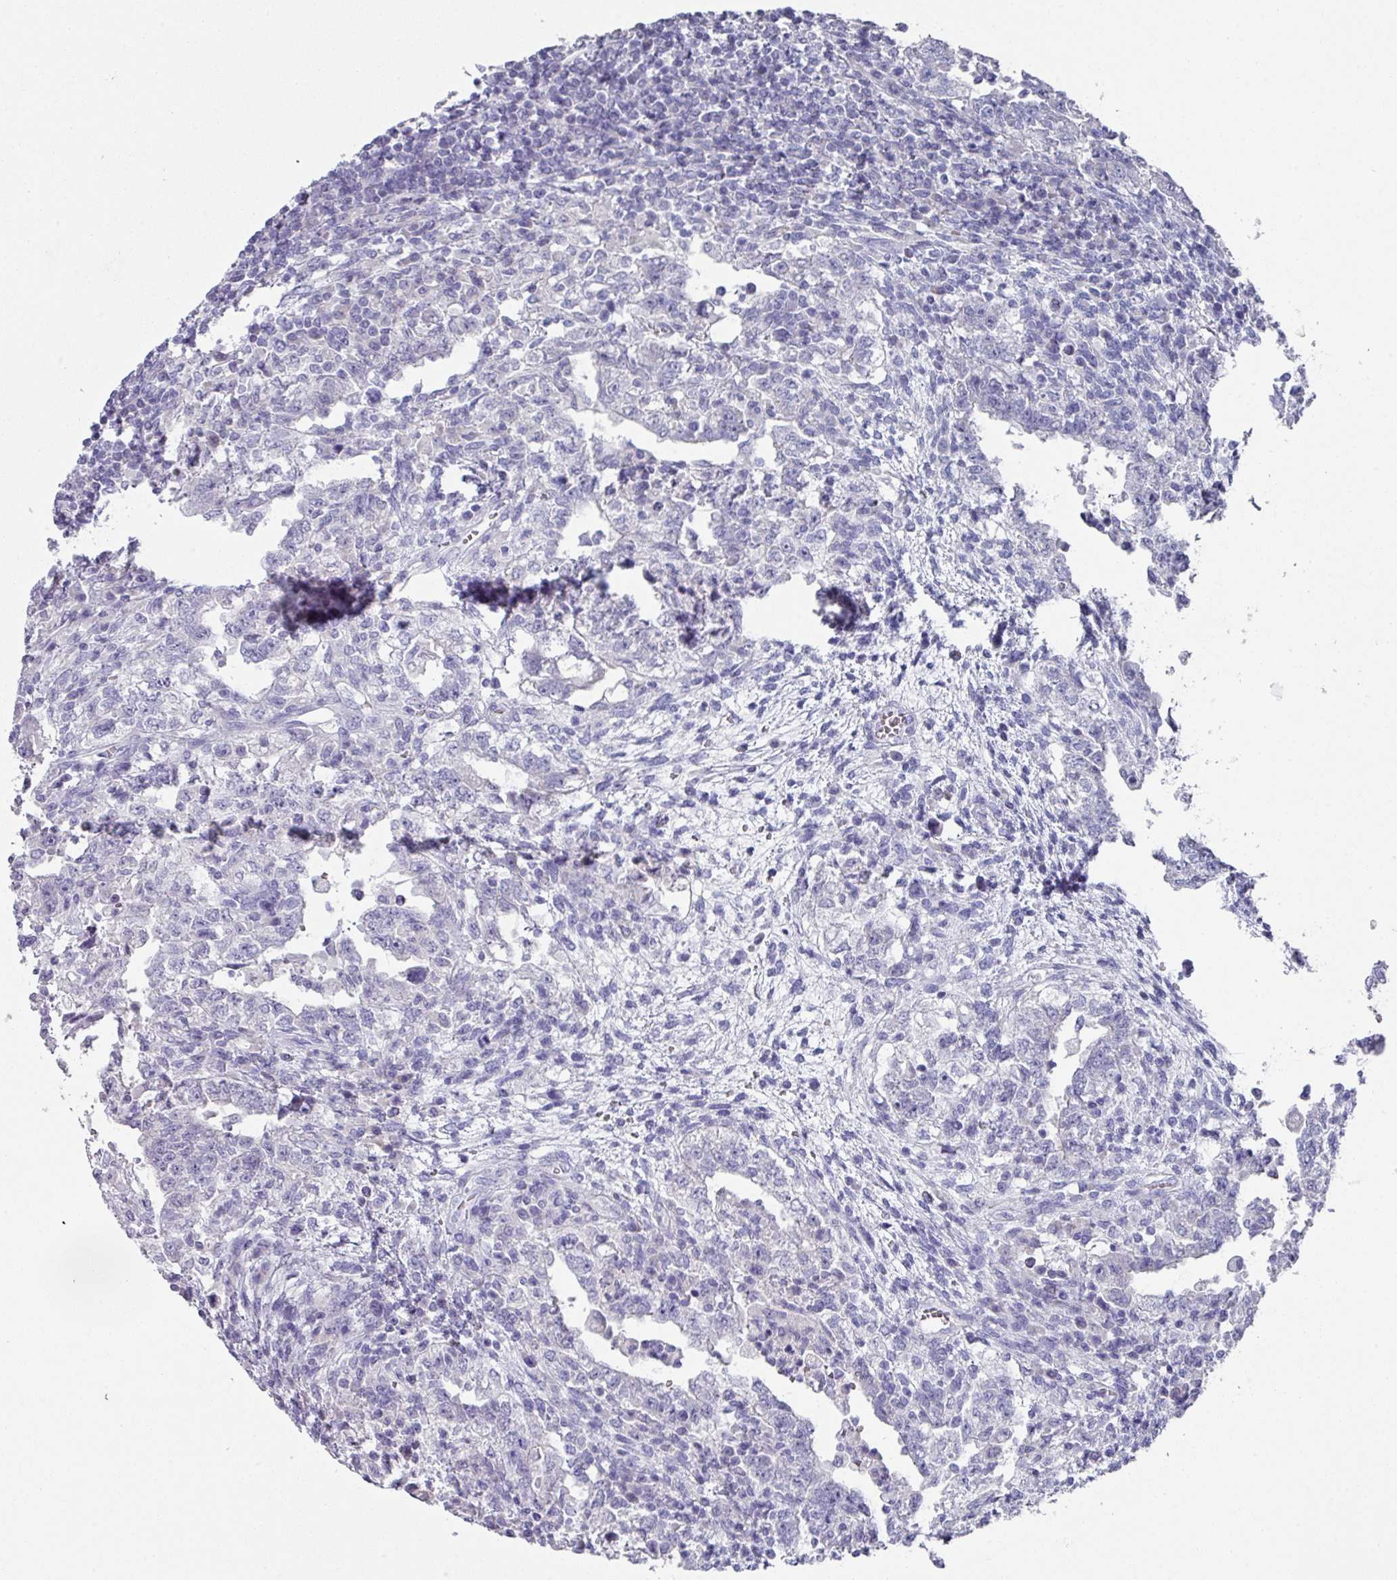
{"staining": {"intensity": "negative", "quantity": "none", "location": "none"}, "tissue": "testis cancer", "cell_type": "Tumor cells", "image_type": "cancer", "snomed": [{"axis": "morphology", "description": "Carcinoma, Embryonal, NOS"}, {"axis": "topography", "description": "Testis"}], "caption": "A histopathology image of human testis cancer is negative for staining in tumor cells. (DAB (3,3'-diaminobenzidine) immunohistochemistry visualized using brightfield microscopy, high magnification).", "gene": "DEFB115", "patient": {"sex": "male", "age": 26}}